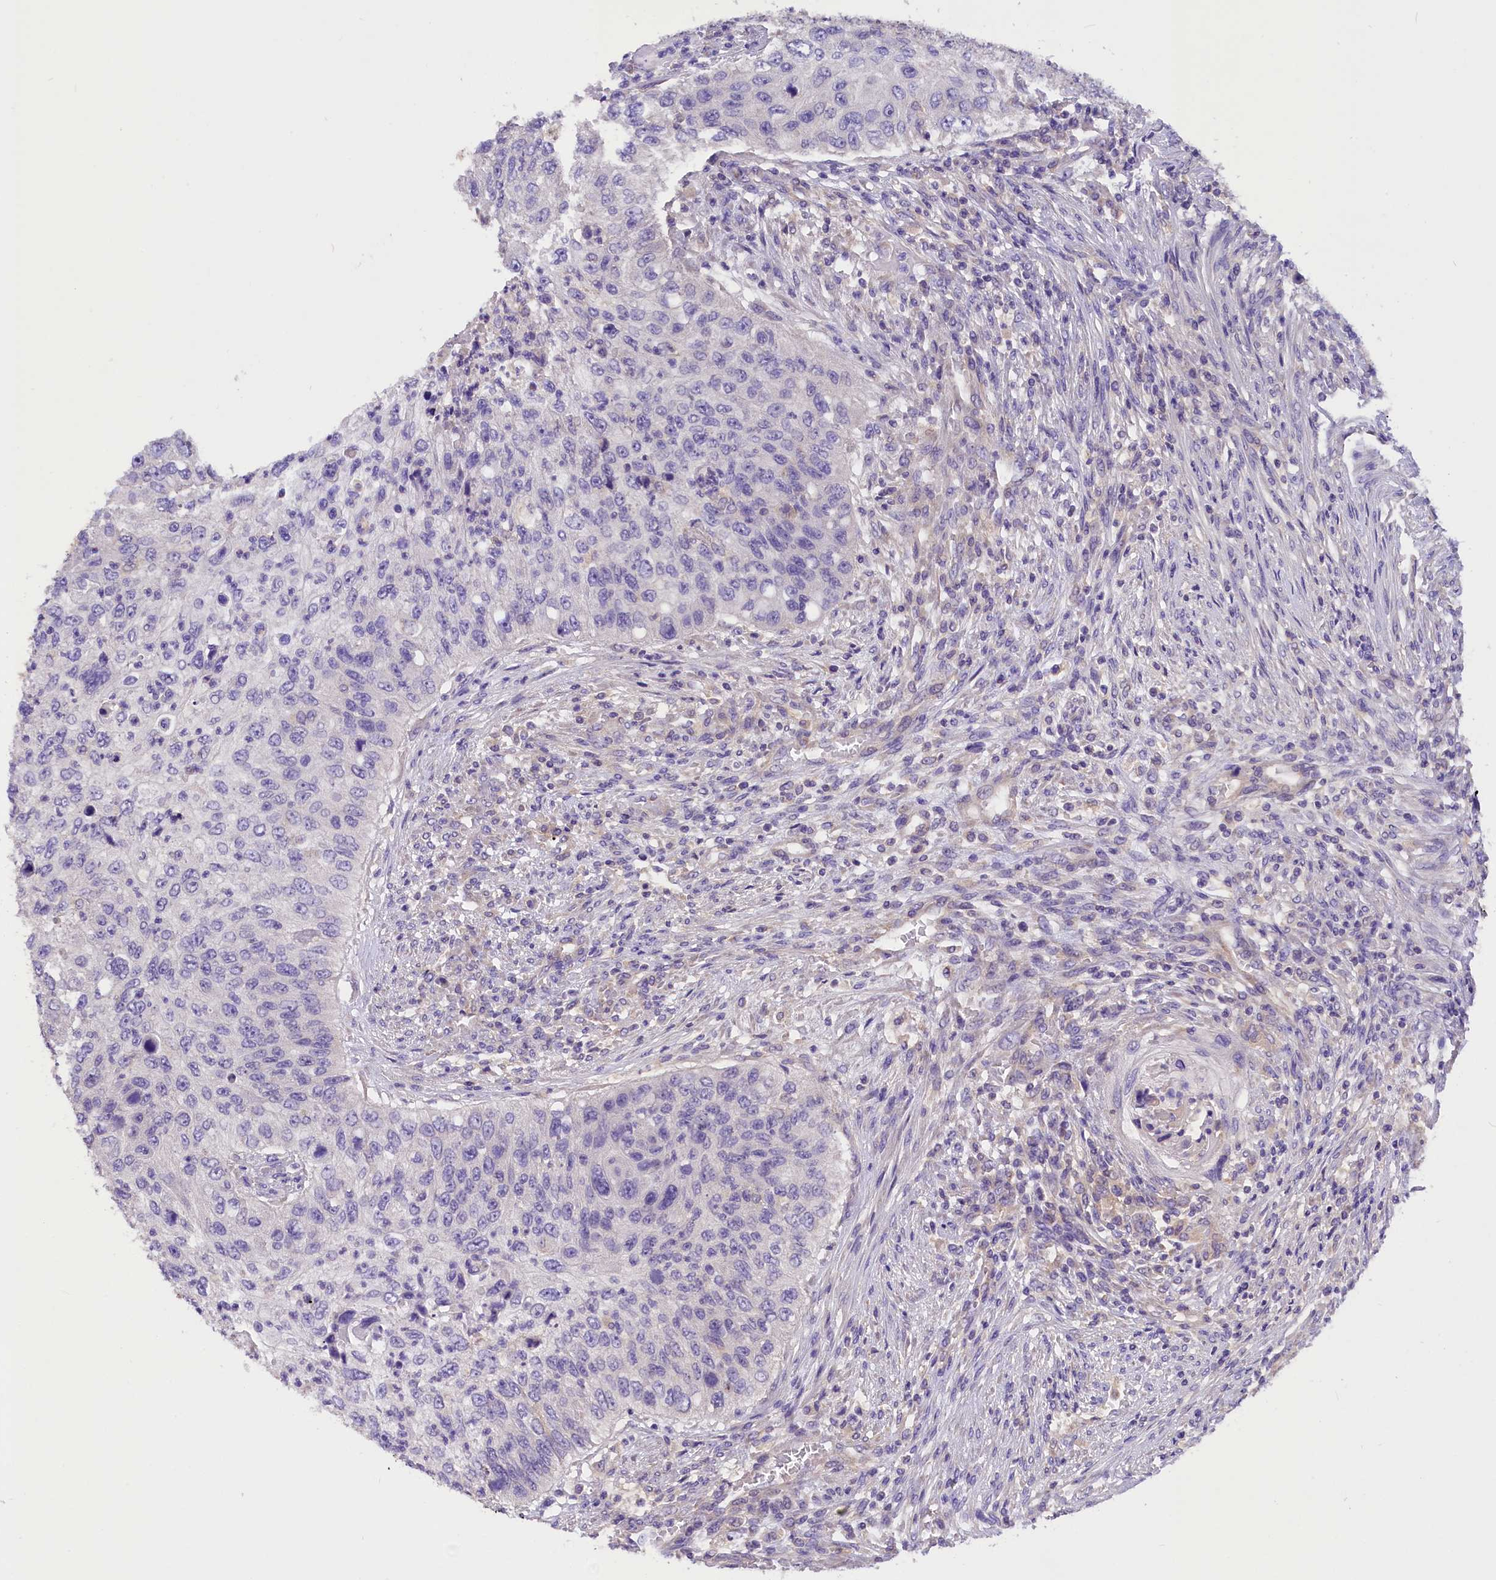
{"staining": {"intensity": "negative", "quantity": "none", "location": "none"}, "tissue": "urothelial cancer", "cell_type": "Tumor cells", "image_type": "cancer", "snomed": [{"axis": "morphology", "description": "Urothelial carcinoma, High grade"}, {"axis": "topography", "description": "Urinary bladder"}], "caption": "Immunohistochemical staining of human urothelial cancer reveals no significant staining in tumor cells.", "gene": "AP3B2", "patient": {"sex": "female", "age": 60}}